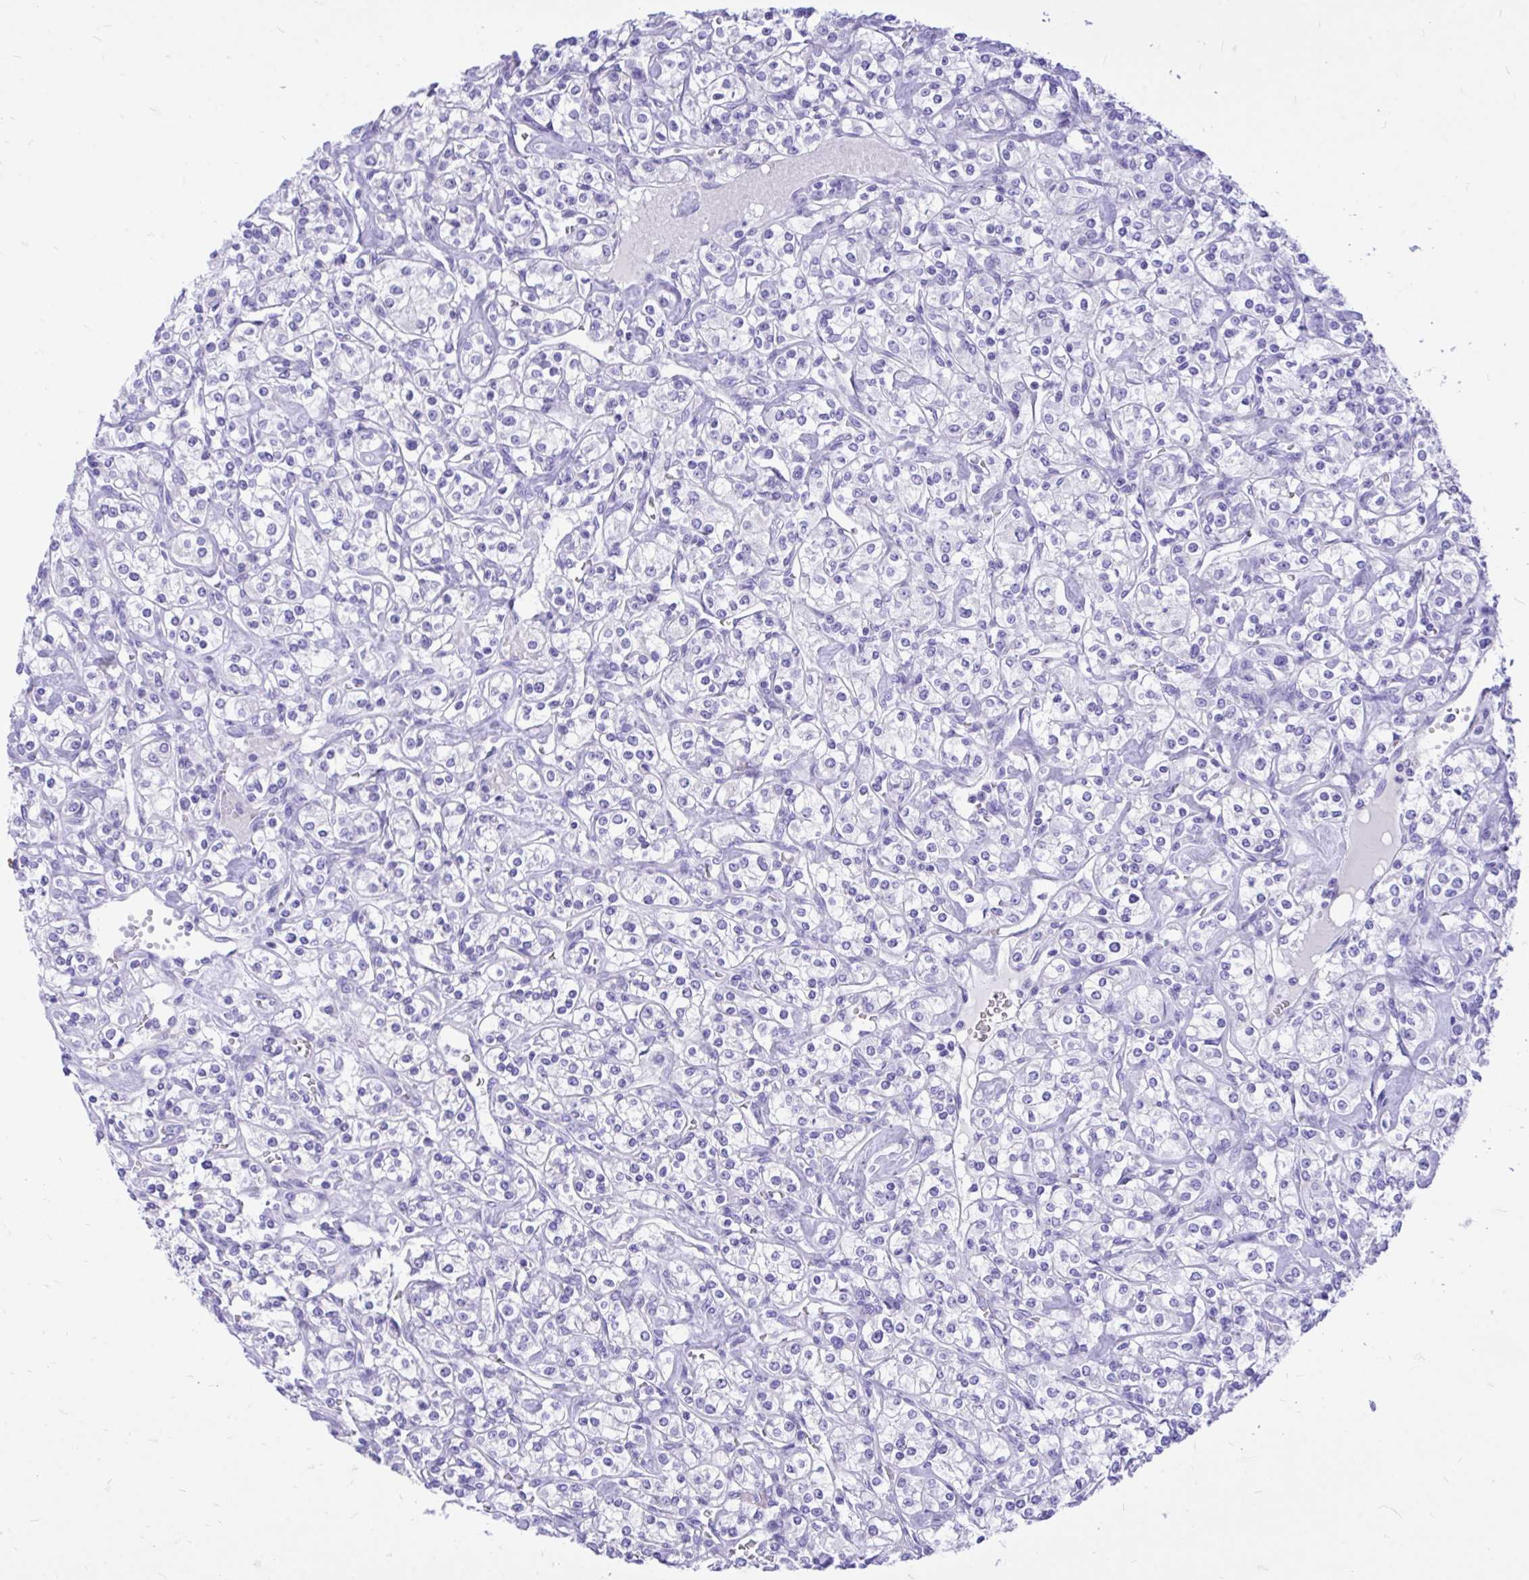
{"staining": {"intensity": "negative", "quantity": "none", "location": "none"}, "tissue": "renal cancer", "cell_type": "Tumor cells", "image_type": "cancer", "snomed": [{"axis": "morphology", "description": "Adenocarcinoma, NOS"}, {"axis": "topography", "description": "Kidney"}], "caption": "Tumor cells are negative for protein expression in human renal cancer (adenocarcinoma).", "gene": "MON1A", "patient": {"sex": "male", "age": 77}}